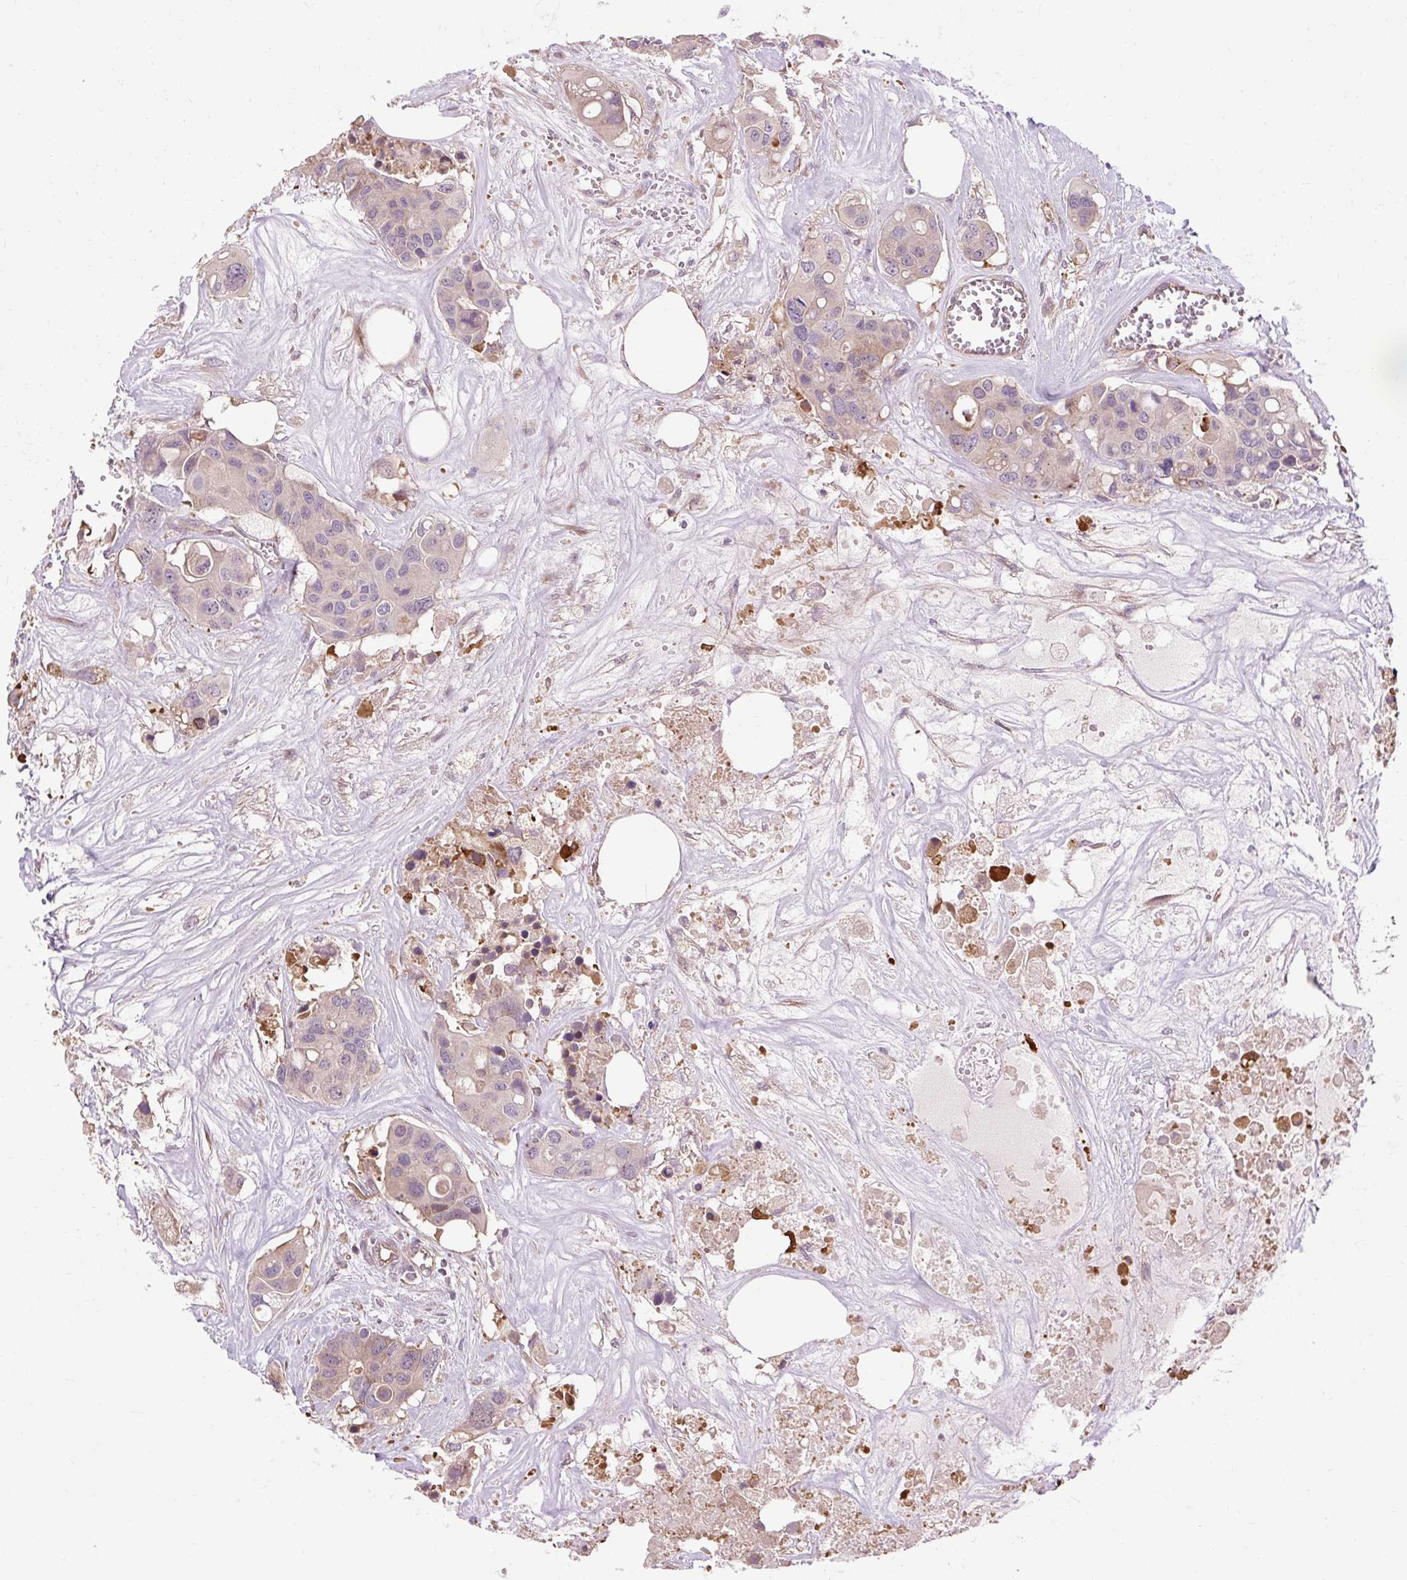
{"staining": {"intensity": "weak", "quantity": "<25%", "location": "cytoplasmic/membranous"}, "tissue": "colorectal cancer", "cell_type": "Tumor cells", "image_type": "cancer", "snomed": [{"axis": "morphology", "description": "Adenocarcinoma, NOS"}, {"axis": "topography", "description": "Colon"}], "caption": "Micrograph shows no significant protein positivity in tumor cells of colorectal cancer.", "gene": "FLRT1", "patient": {"sex": "male", "age": 77}}